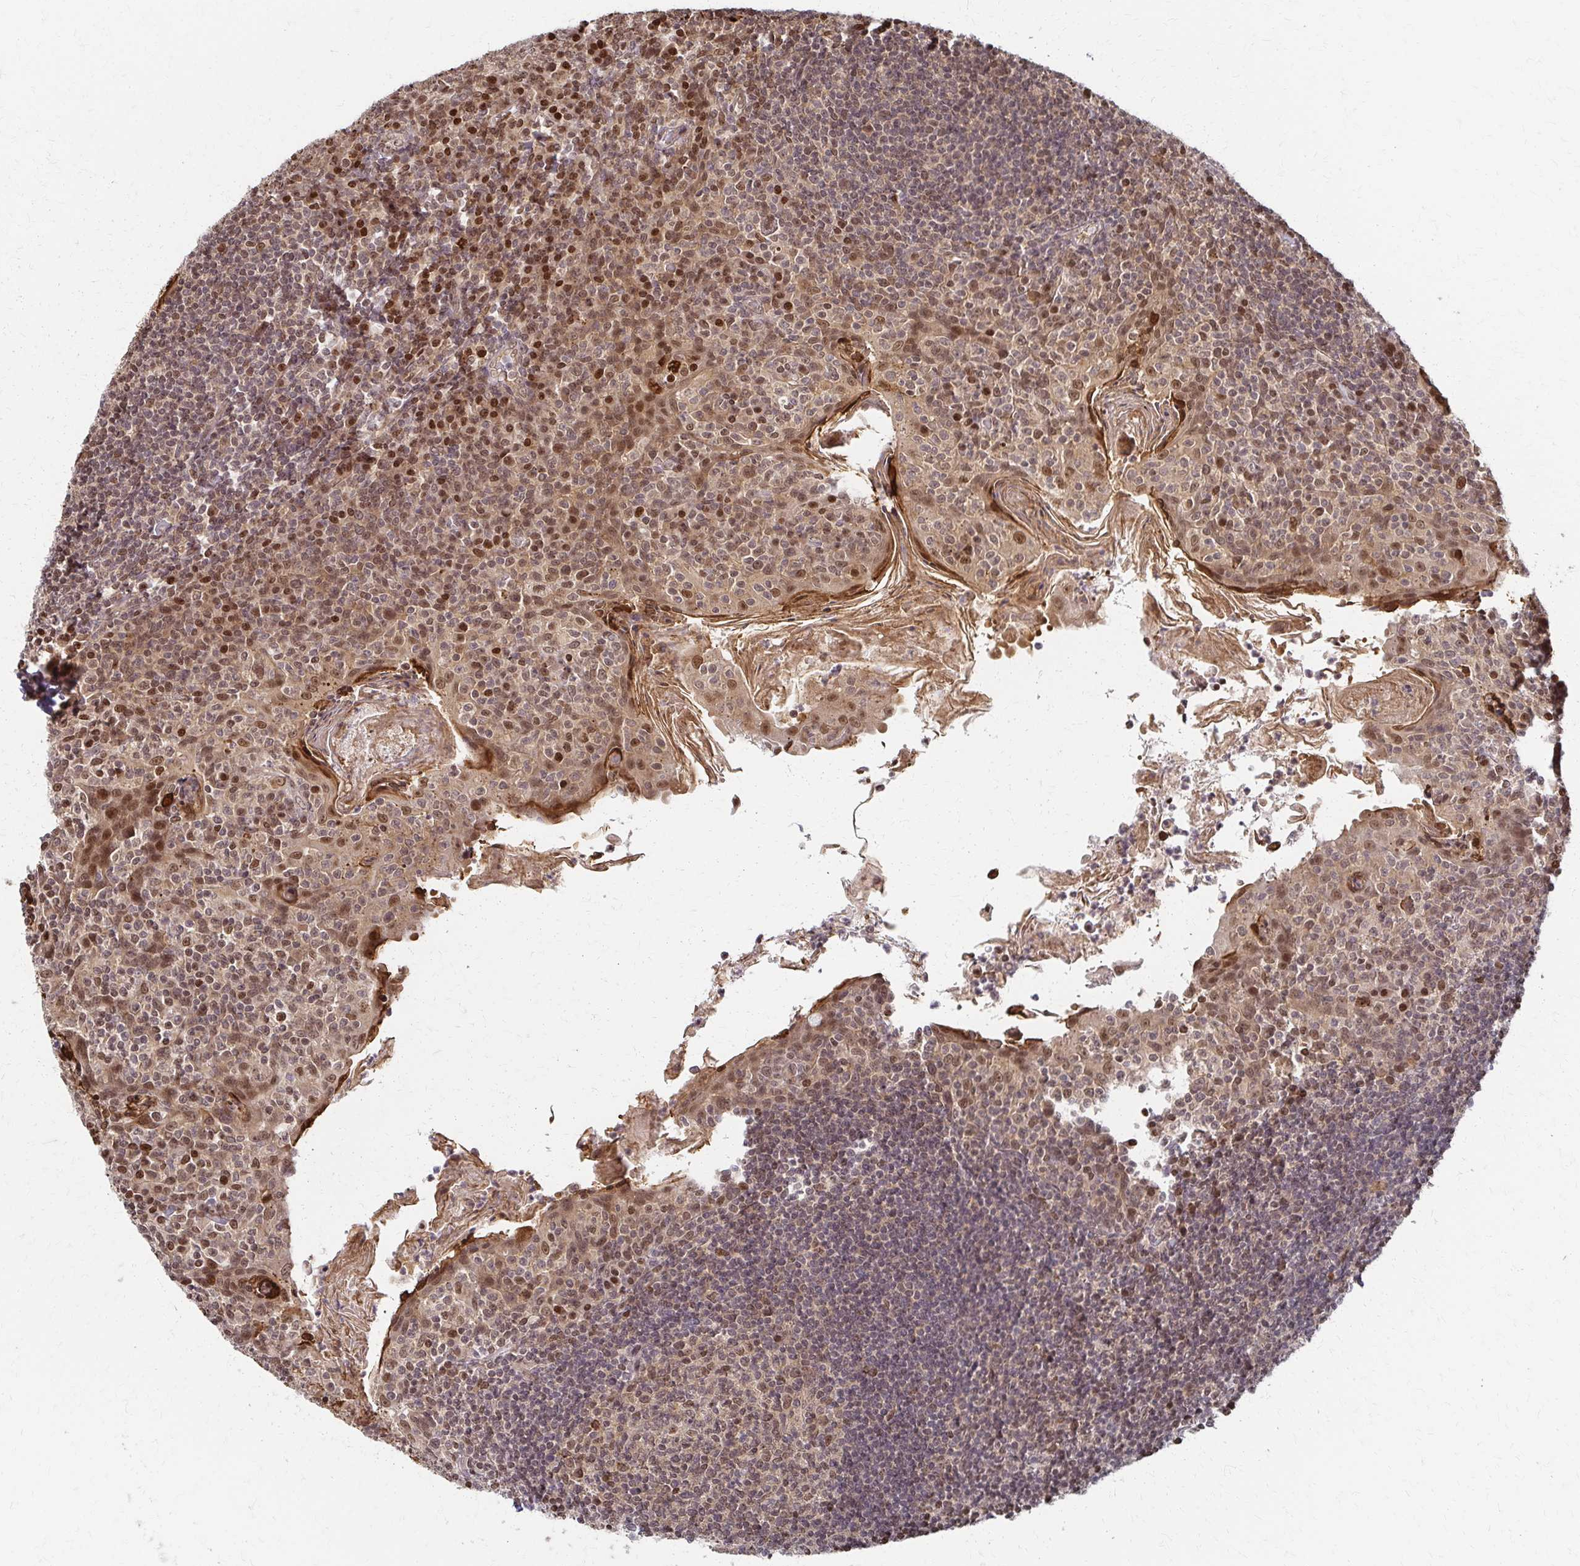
{"staining": {"intensity": "weak", "quantity": "25%-75%", "location": "nuclear"}, "tissue": "tonsil", "cell_type": "Germinal center cells", "image_type": "normal", "snomed": [{"axis": "morphology", "description": "Normal tissue, NOS"}, {"axis": "topography", "description": "Tonsil"}], "caption": "Immunohistochemistry staining of normal tonsil, which demonstrates low levels of weak nuclear positivity in approximately 25%-75% of germinal center cells indicating weak nuclear protein expression. The staining was performed using DAB (brown) for protein detection and nuclei were counterstained in hematoxylin (blue).", "gene": "PSMD7", "patient": {"sex": "female", "age": 10}}